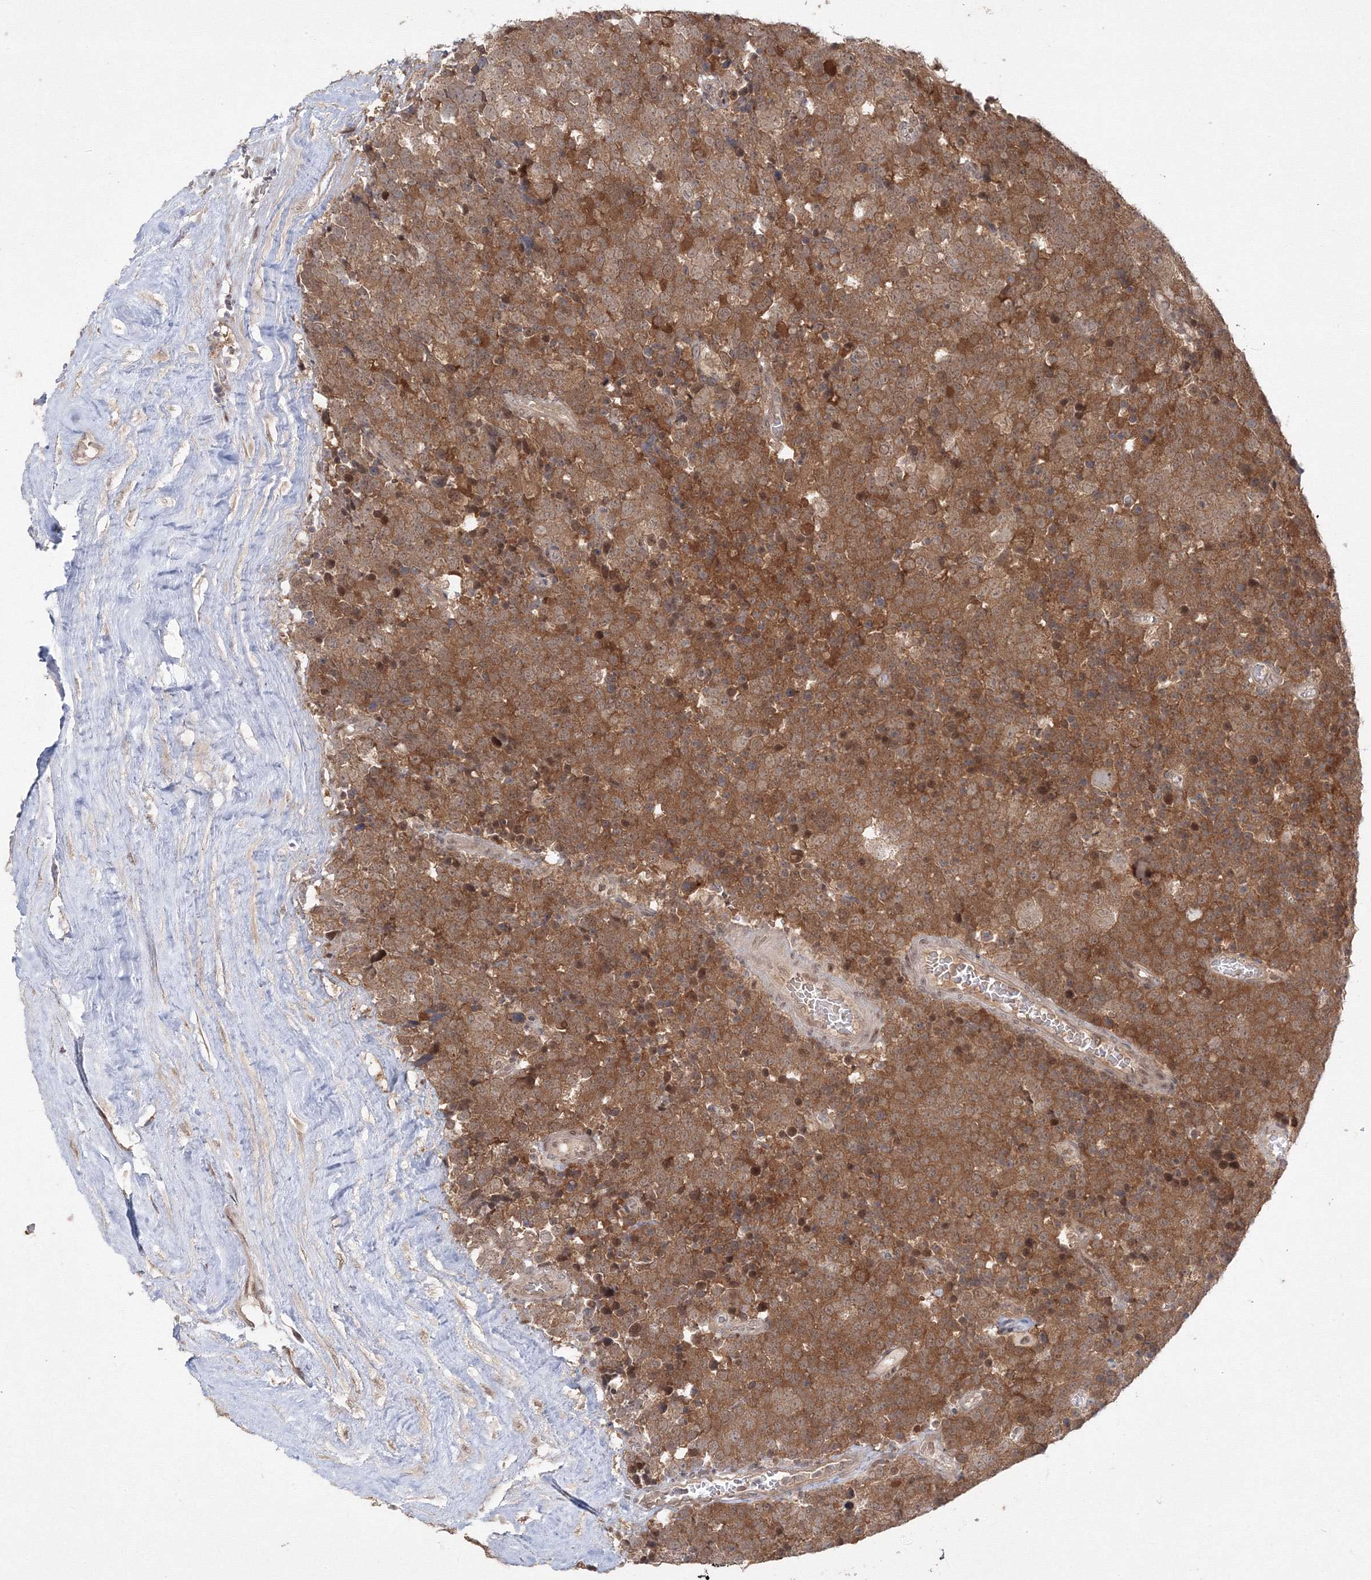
{"staining": {"intensity": "moderate", "quantity": ">75%", "location": "cytoplasmic/membranous"}, "tissue": "testis cancer", "cell_type": "Tumor cells", "image_type": "cancer", "snomed": [{"axis": "morphology", "description": "Seminoma, NOS"}, {"axis": "topography", "description": "Testis"}], "caption": "DAB (3,3'-diaminobenzidine) immunohistochemical staining of human testis seminoma shows moderate cytoplasmic/membranous protein staining in approximately >75% of tumor cells.", "gene": "COPS4", "patient": {"sex": "male", "age": 71}}